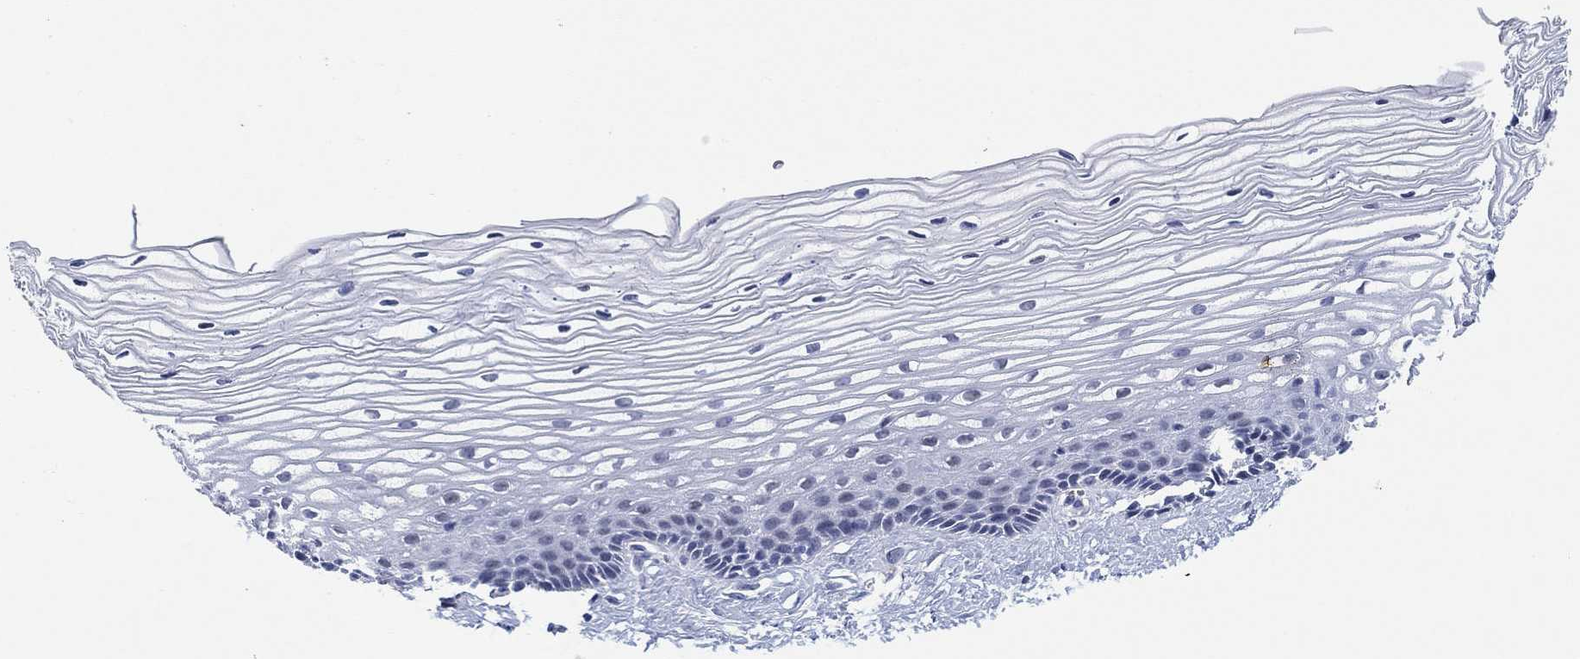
{"staining": {"intensity": "negative", "quantity": "none", "location": "none"}, "tissue": "cervix", "cell_type": "Glandular cells", "image_type": "normal", "snomed": [{"axis": "morphology", "description": "Normal tissue, NOS"}, {"axis": "topography", "description": "Cervix"}], "caption": "Glandular cells show no significant protein expression in benign cervix.", "gene": "PAX6", "patient": {"sex": "female", "age": 40}}